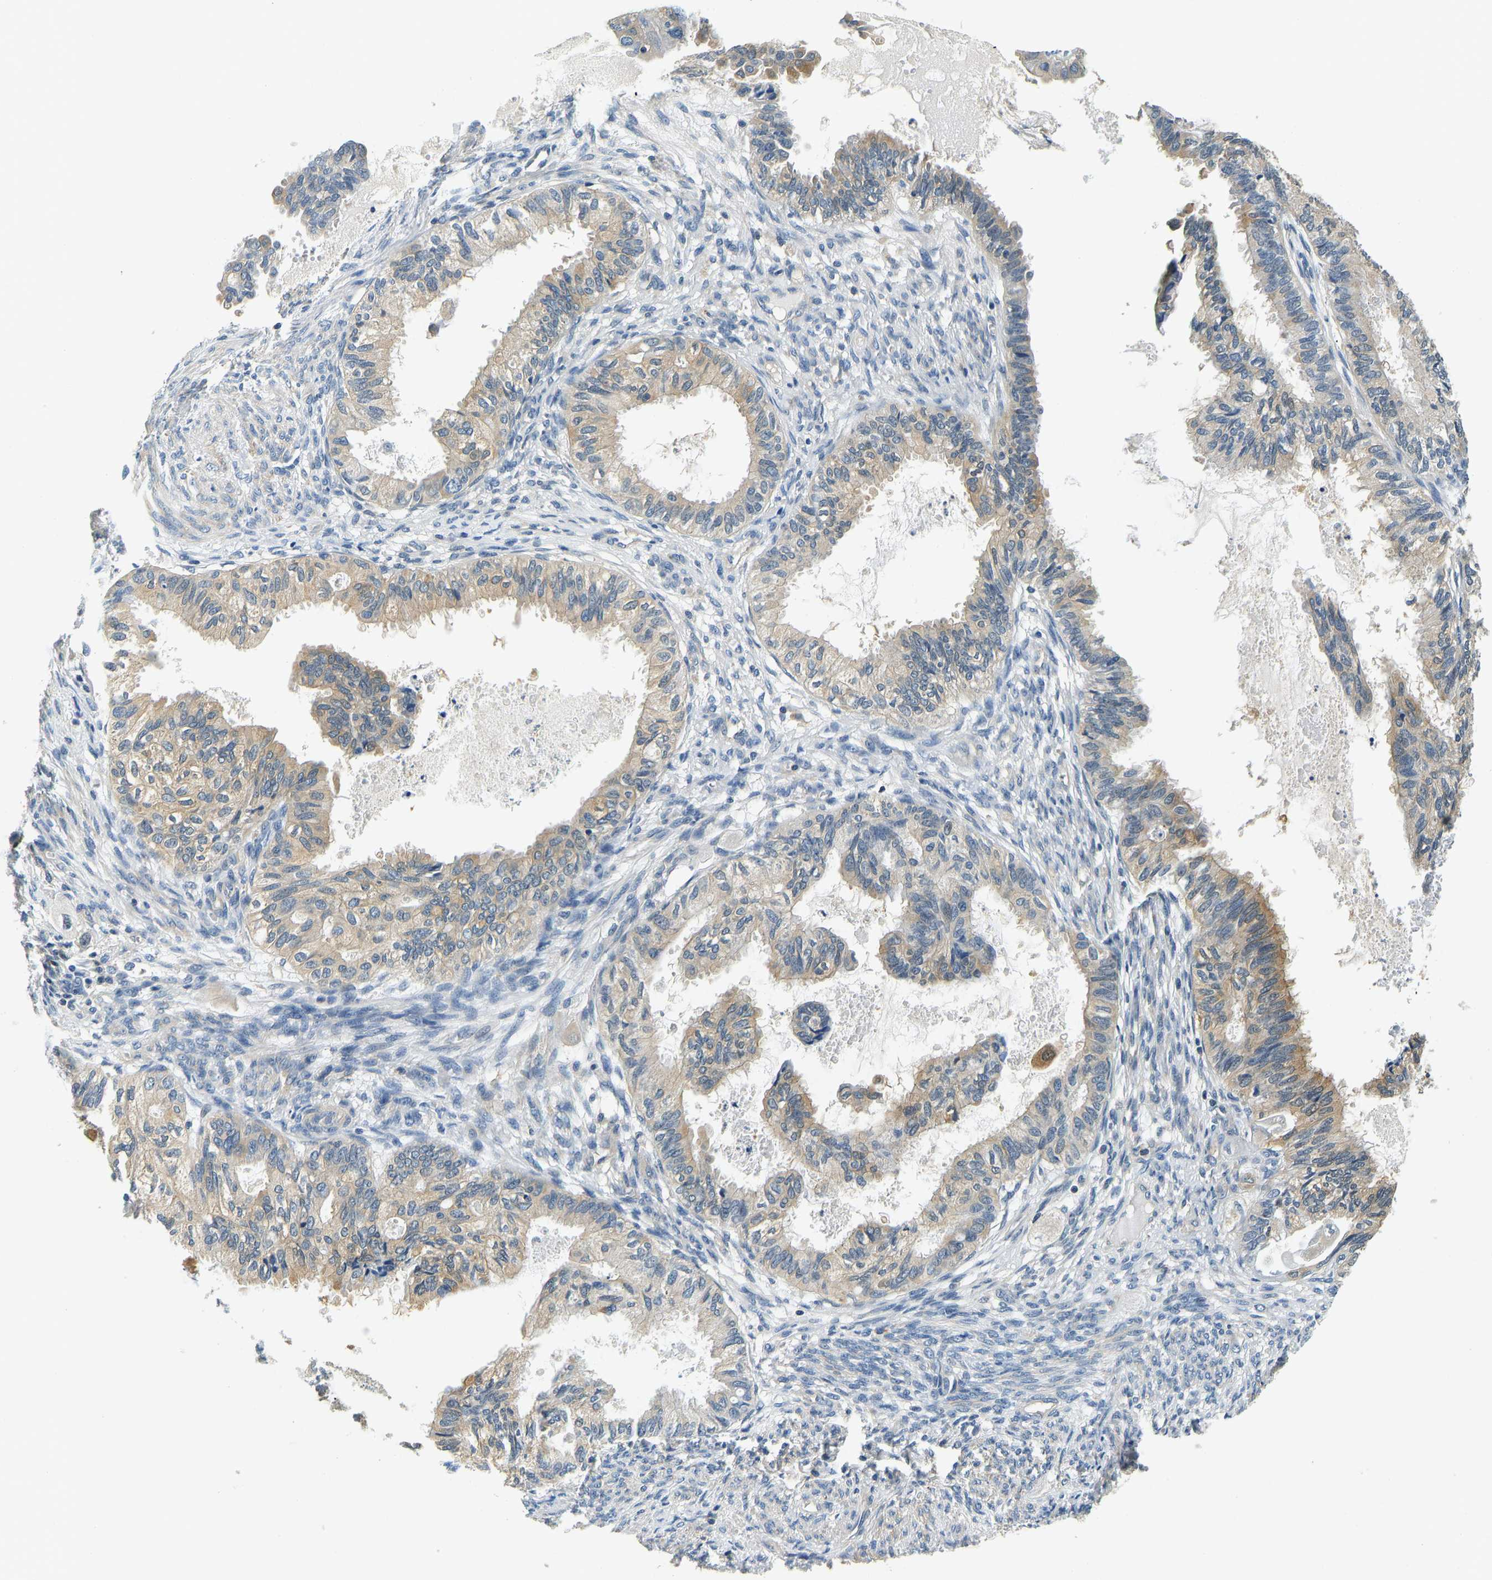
{"staining": {"intensity": "moderate", "quantity": ">75%", "location": "cytoplasmic/membranous"}, "tissue": "cervical cancer", "cell_type": "Tumor cells", "image_type": "cancer", "snomed": [{"axis": "morphology", "description": "Normal tissue, NOS"}, {"axis": "morphology", "description": "Adenocarcinoma, NOS"}, {"axis": "topography", "description": "Cervix"}, {"axis": "topography", "description": "Endometrium"}], "caption": "Cervical cancer was stained to show a protein in brown. There is medium levels of moderate cytoplasmic/membranous expression in approximately >75% of tumor cells. (Brightfield microscopy of DAB IHC at high magnification).", "gene": "RESF1", "patient": {"sex": "female", "age": 86}}